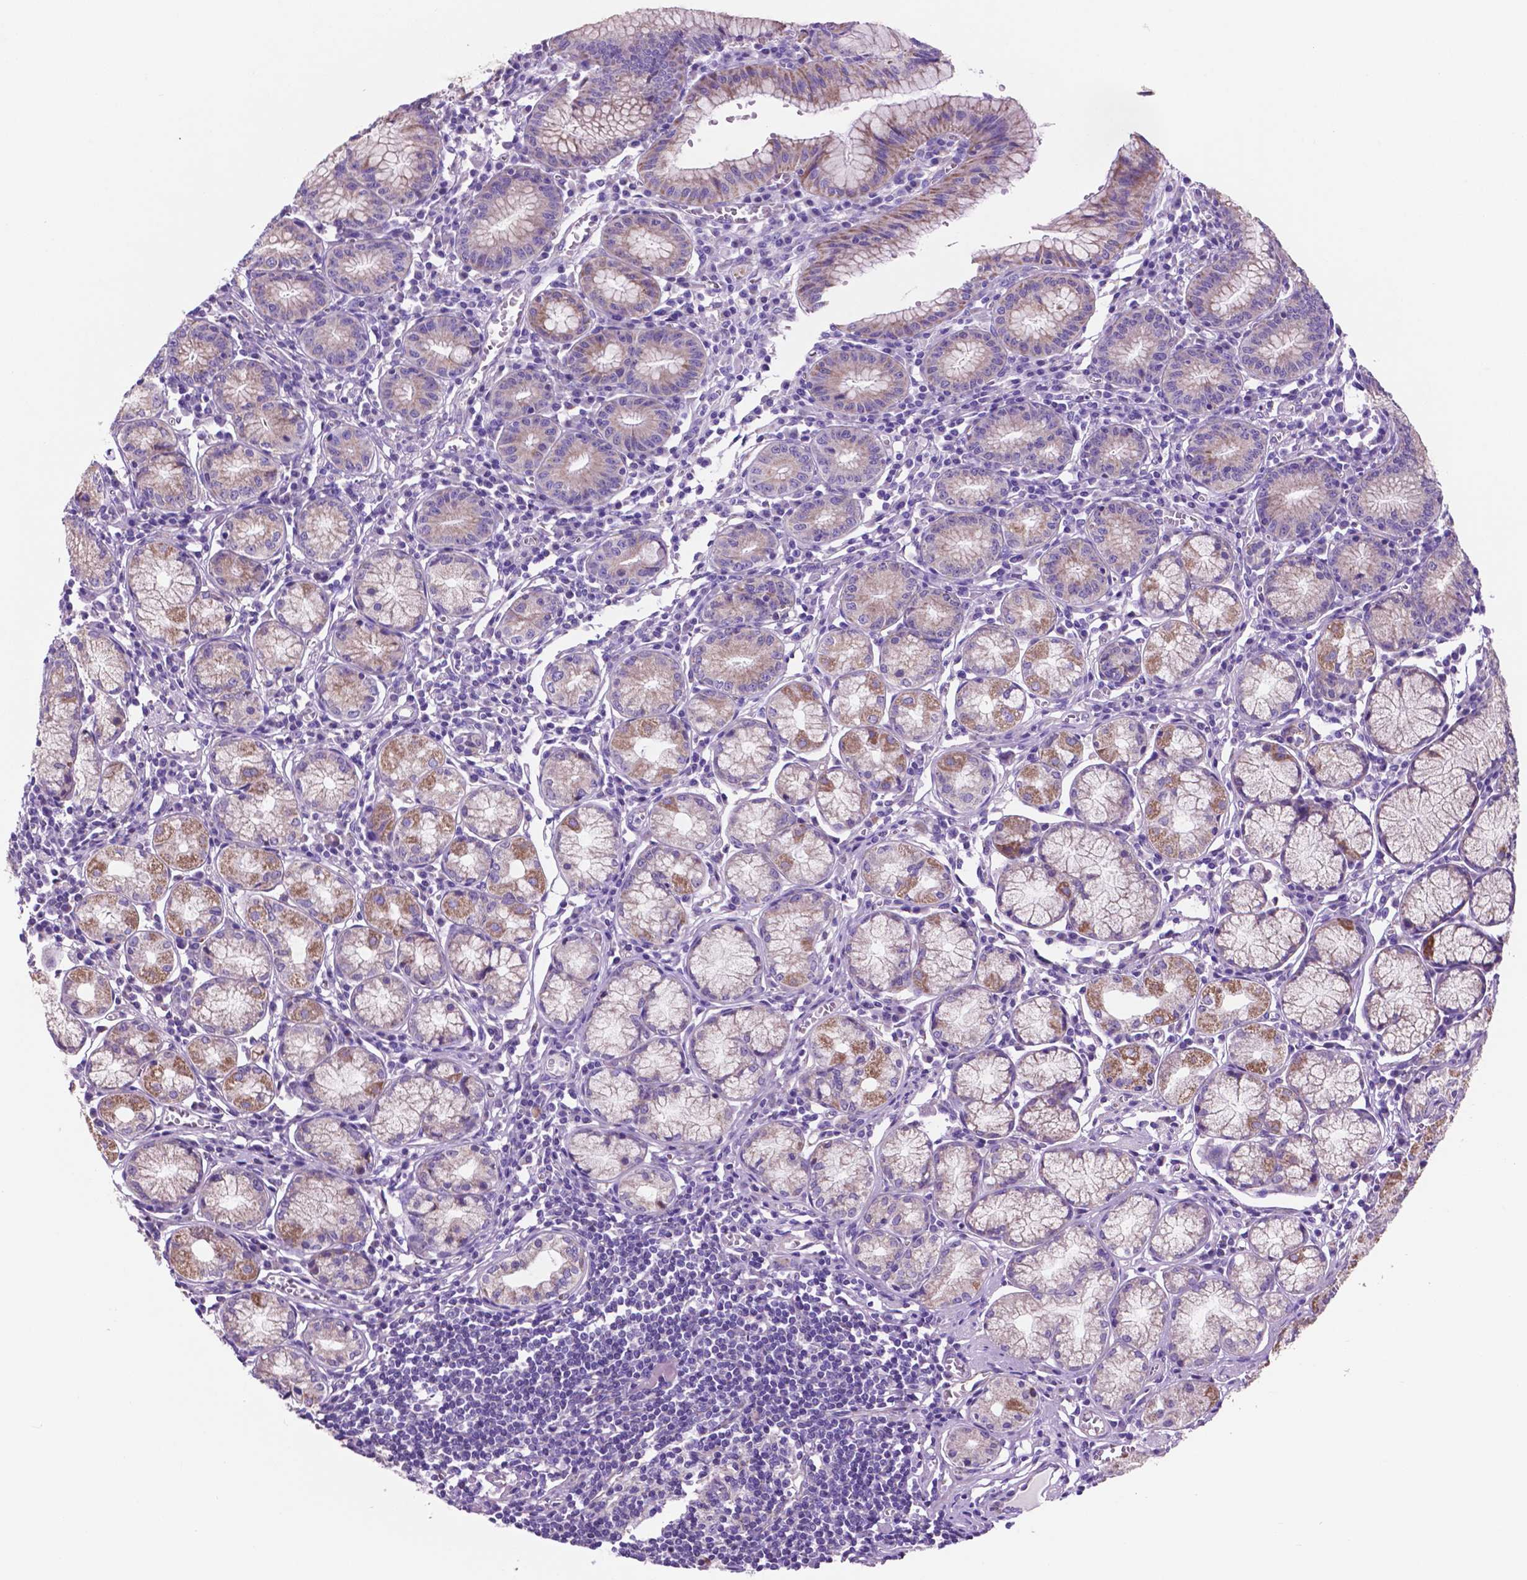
{"staining": {"intensity": "moderate", "quantity": "25%-75%", "location": "cytoplasmic/membranous"}, "tissue": "stomach", "cell_type": "Glandular cells", "image_type": "normal", "snomed": [{"axis": "morphology", "description": "Normal tissue, NOS"}, {"axis": "topography", "description": "Stomach"}], "caption": "High-power microscopy captured an IHC photomicrograph of benign stomach, revealing moderate cytoplasmic/membranous positivity in approximately 25%-75% of glandular cells.", "gene": "TMEM121B", "patient": {"sex": "male", "age": 55}}